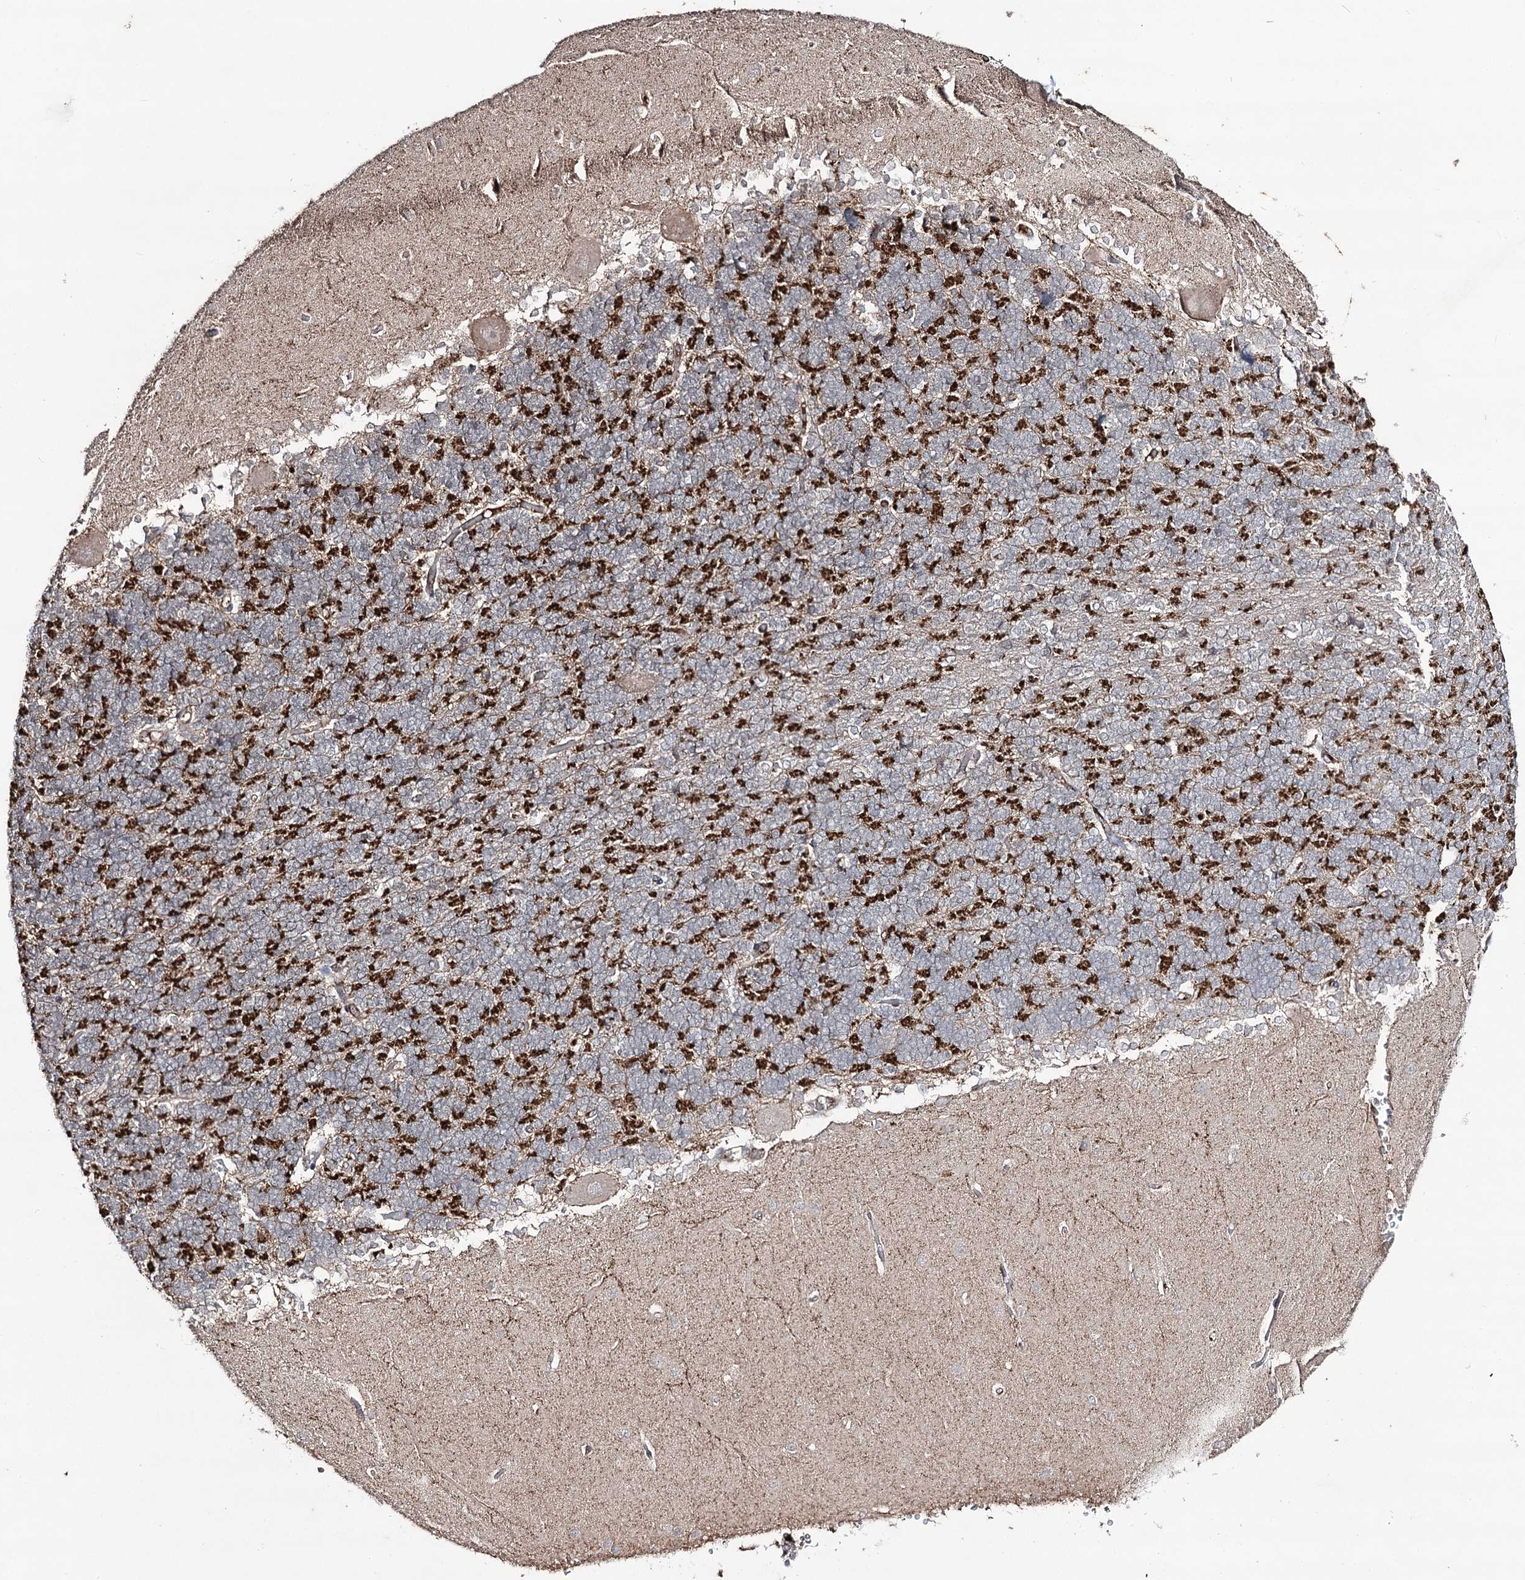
{"staining": {"intensity": "strong", "quantity": "<25%", "location": "cytoplasmic/membranous"}, "tissue": "cerebellum", "cell_type": "Cells in granular layer", "image_type": "normal", "snomed": [{"axis": "morphology", "description": "Normal tissue, NOS"}, {"axis": "topography", "description": "Cerebellum"}], "caption": "This micrograph reveals immunohistochemistry staining of normal human cerebellum, with medium strong cytoplasmic/membranous positivity in approximately <25% of cells in granular layer.", "gene": "SYNGR3", "patient": {"sex": "male", "age": 37}}